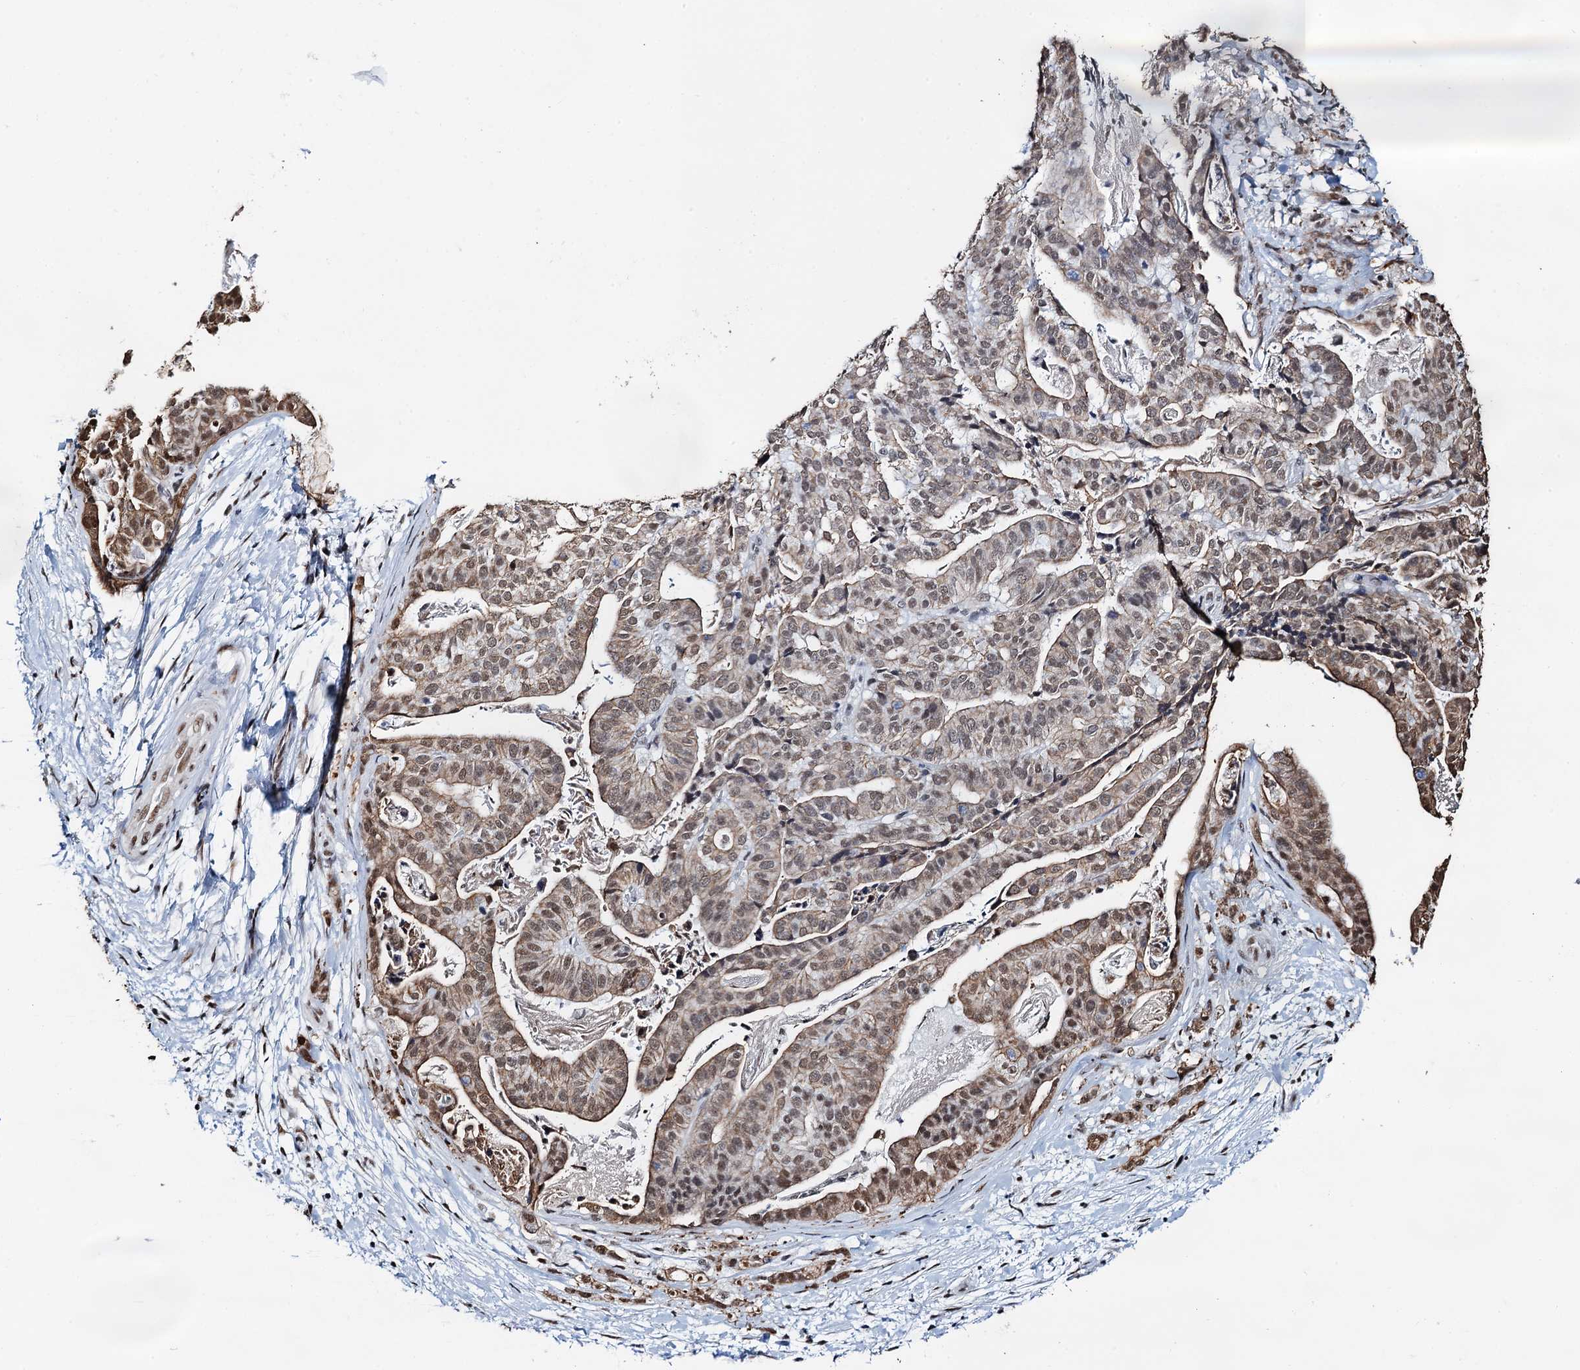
{"staining": {"intensity": "moderate", "quantity": "25%-75%", "location": "cytoplasmic/membranous,nuclear"}, "tissue": "stomach cancer", "cell_type": "Tumor cells", "image_type": "cancer", "snomed": [{"axis": "morphology", "description": "Adenocarcinoma, NOS"}, {"axis": "topography", "description": "Stomach"}], "caption": "Human stomach cancer stained with a brown dye exhibits moderate cytoplasmic/membranous and nuclear positive staining in approximately 25%-75% of tumor cells.", "gene": "ZNF609", "patient": {"sex": "male", "age": 48}}